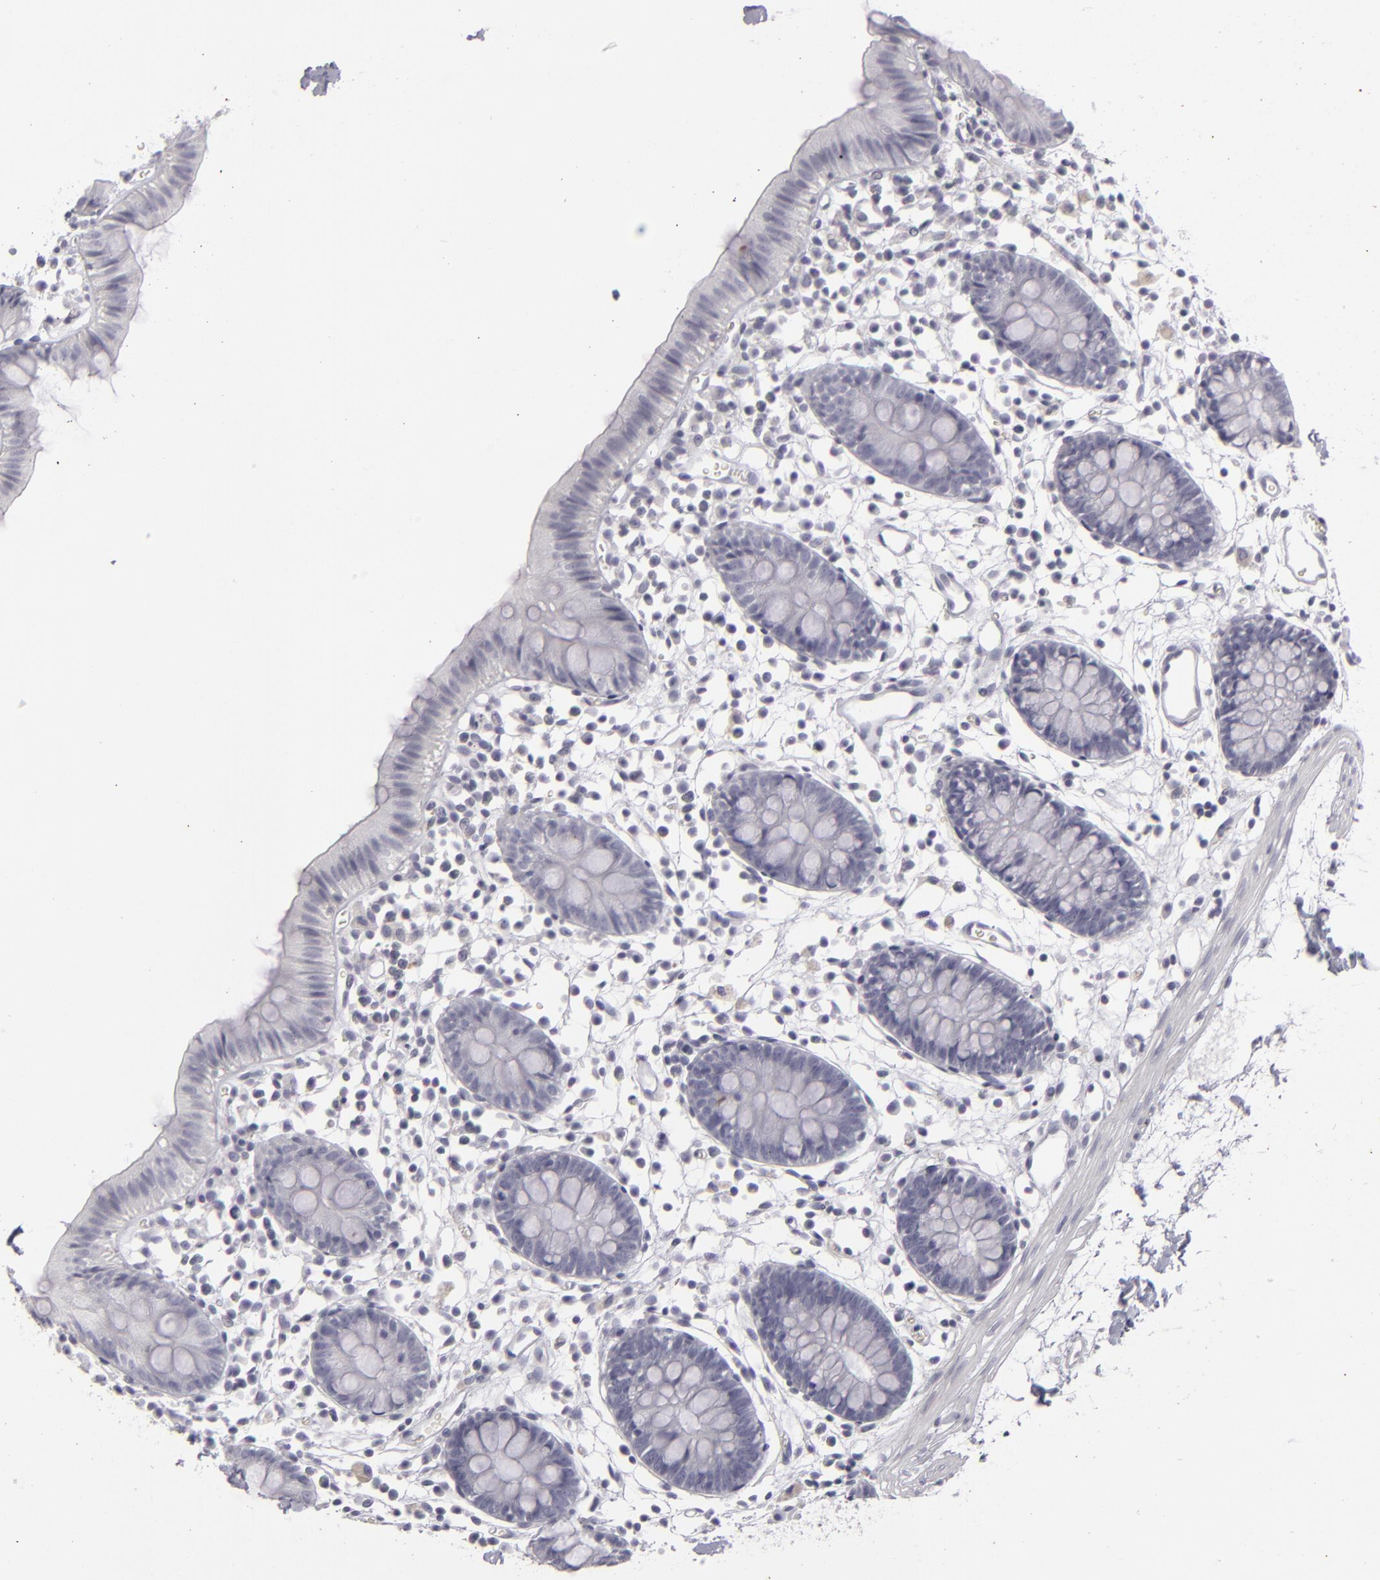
{"staining": {"intensity": "negative", "quantity": "none", "location": "none"}, "tissue": "colon", "cell_type": "Endothelial cells", "image_type": "normal", "snomed": [{"axis": "morphology", "description": "Normal tissue, NOS"}, {"axis": "topography", "description": "Colon"}], "caption": "Immunohistochemical staining of benign colon exhibits no significant staining in endothelial cells.", "gene": "KRT1", "patient": {"sex": "male", "age": 14}}